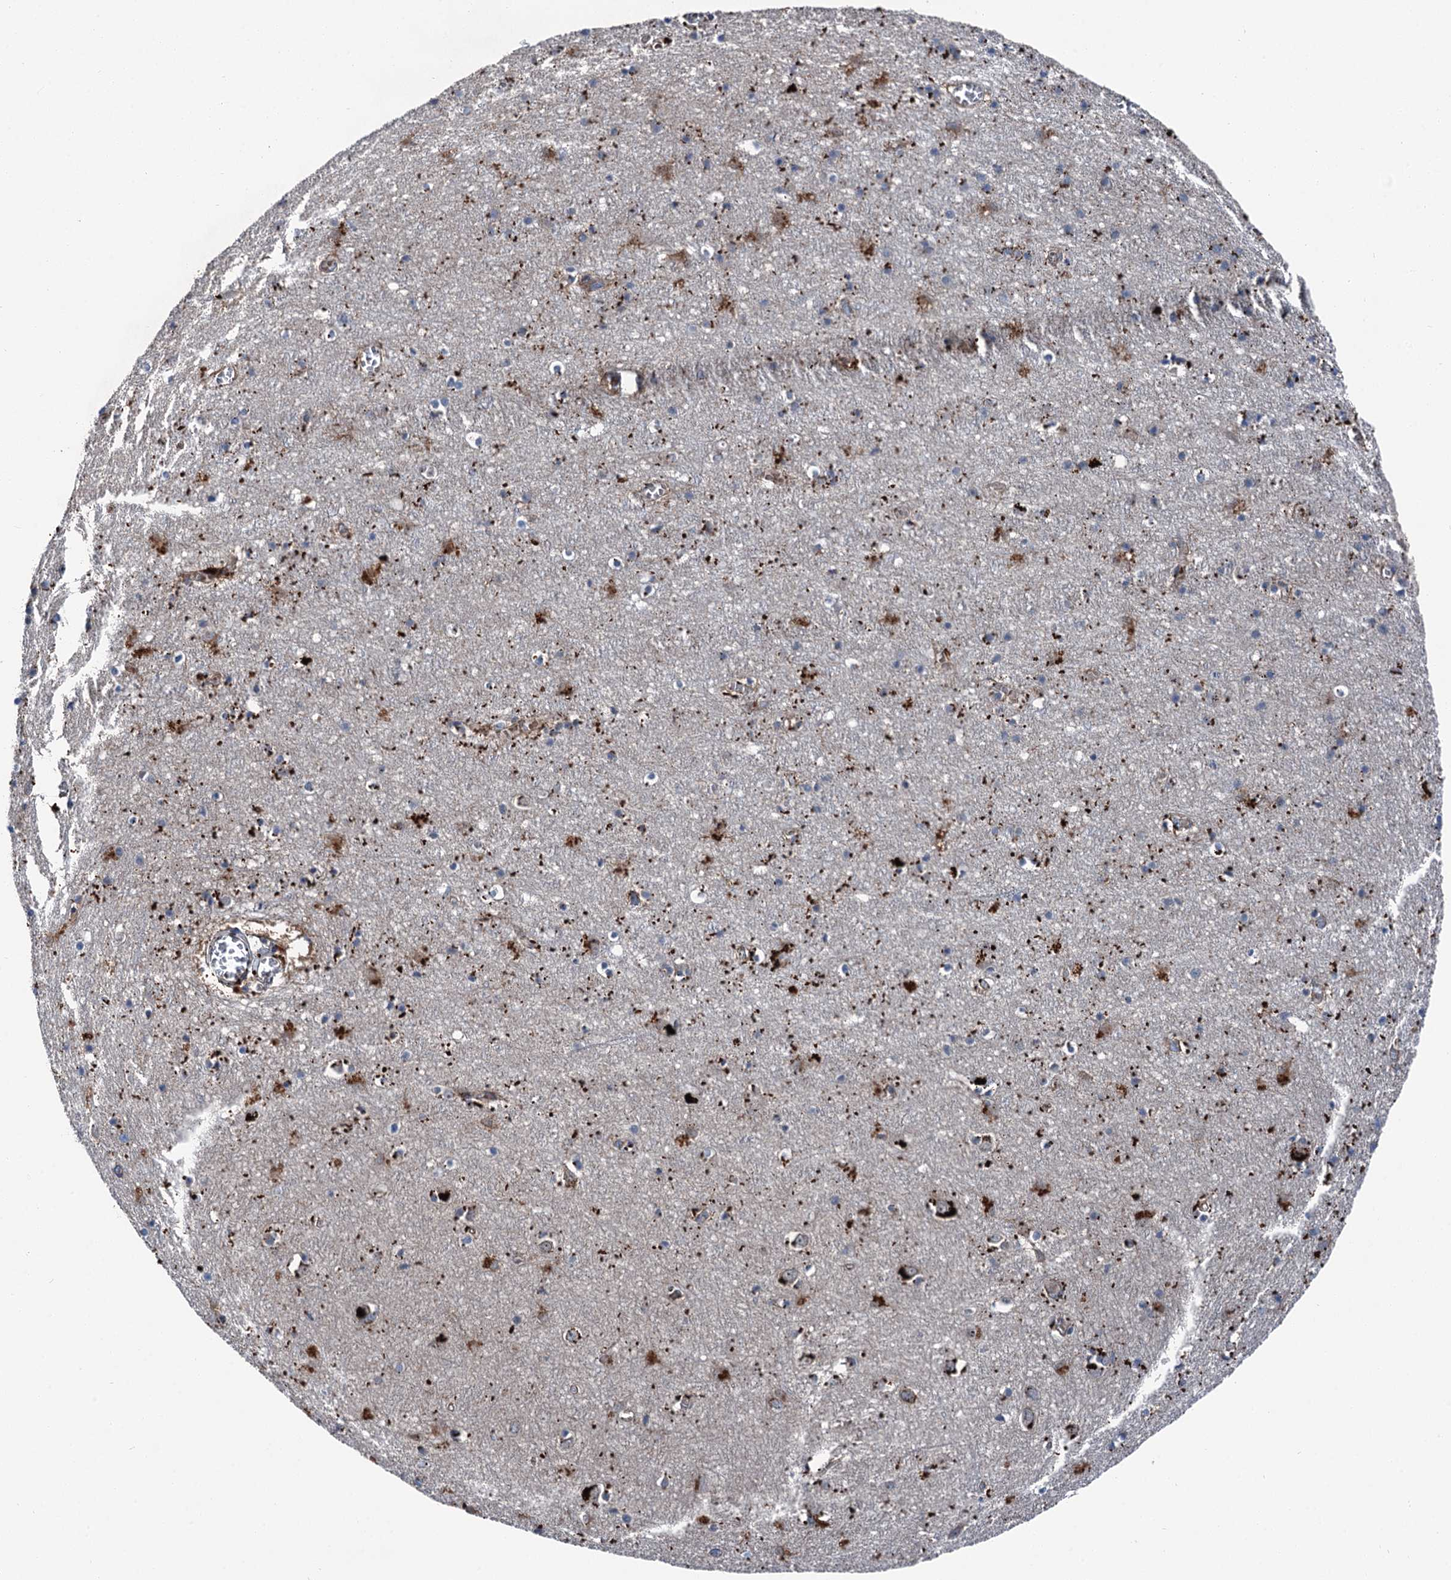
{"staining": {"intensity": "negative", "quantity": "none", "location": "none"}, "tissue": "cerebral cortex", "cell_type": "Endothelial cells", "image_type": "normal", "snomed": [{"axis": "morphology", "description": "Normal tissue, NOS"}, {"axis": "topography", "description": "Cerebral cortex"}], "caption": "A high-resolution photomicrograph shows immunohistochemistry staining of benign cerebral cortex, which shows no significant staining in endothelial cells.", "gene": "POLR1D", "patient": {"sex": "female", "age": 64}}